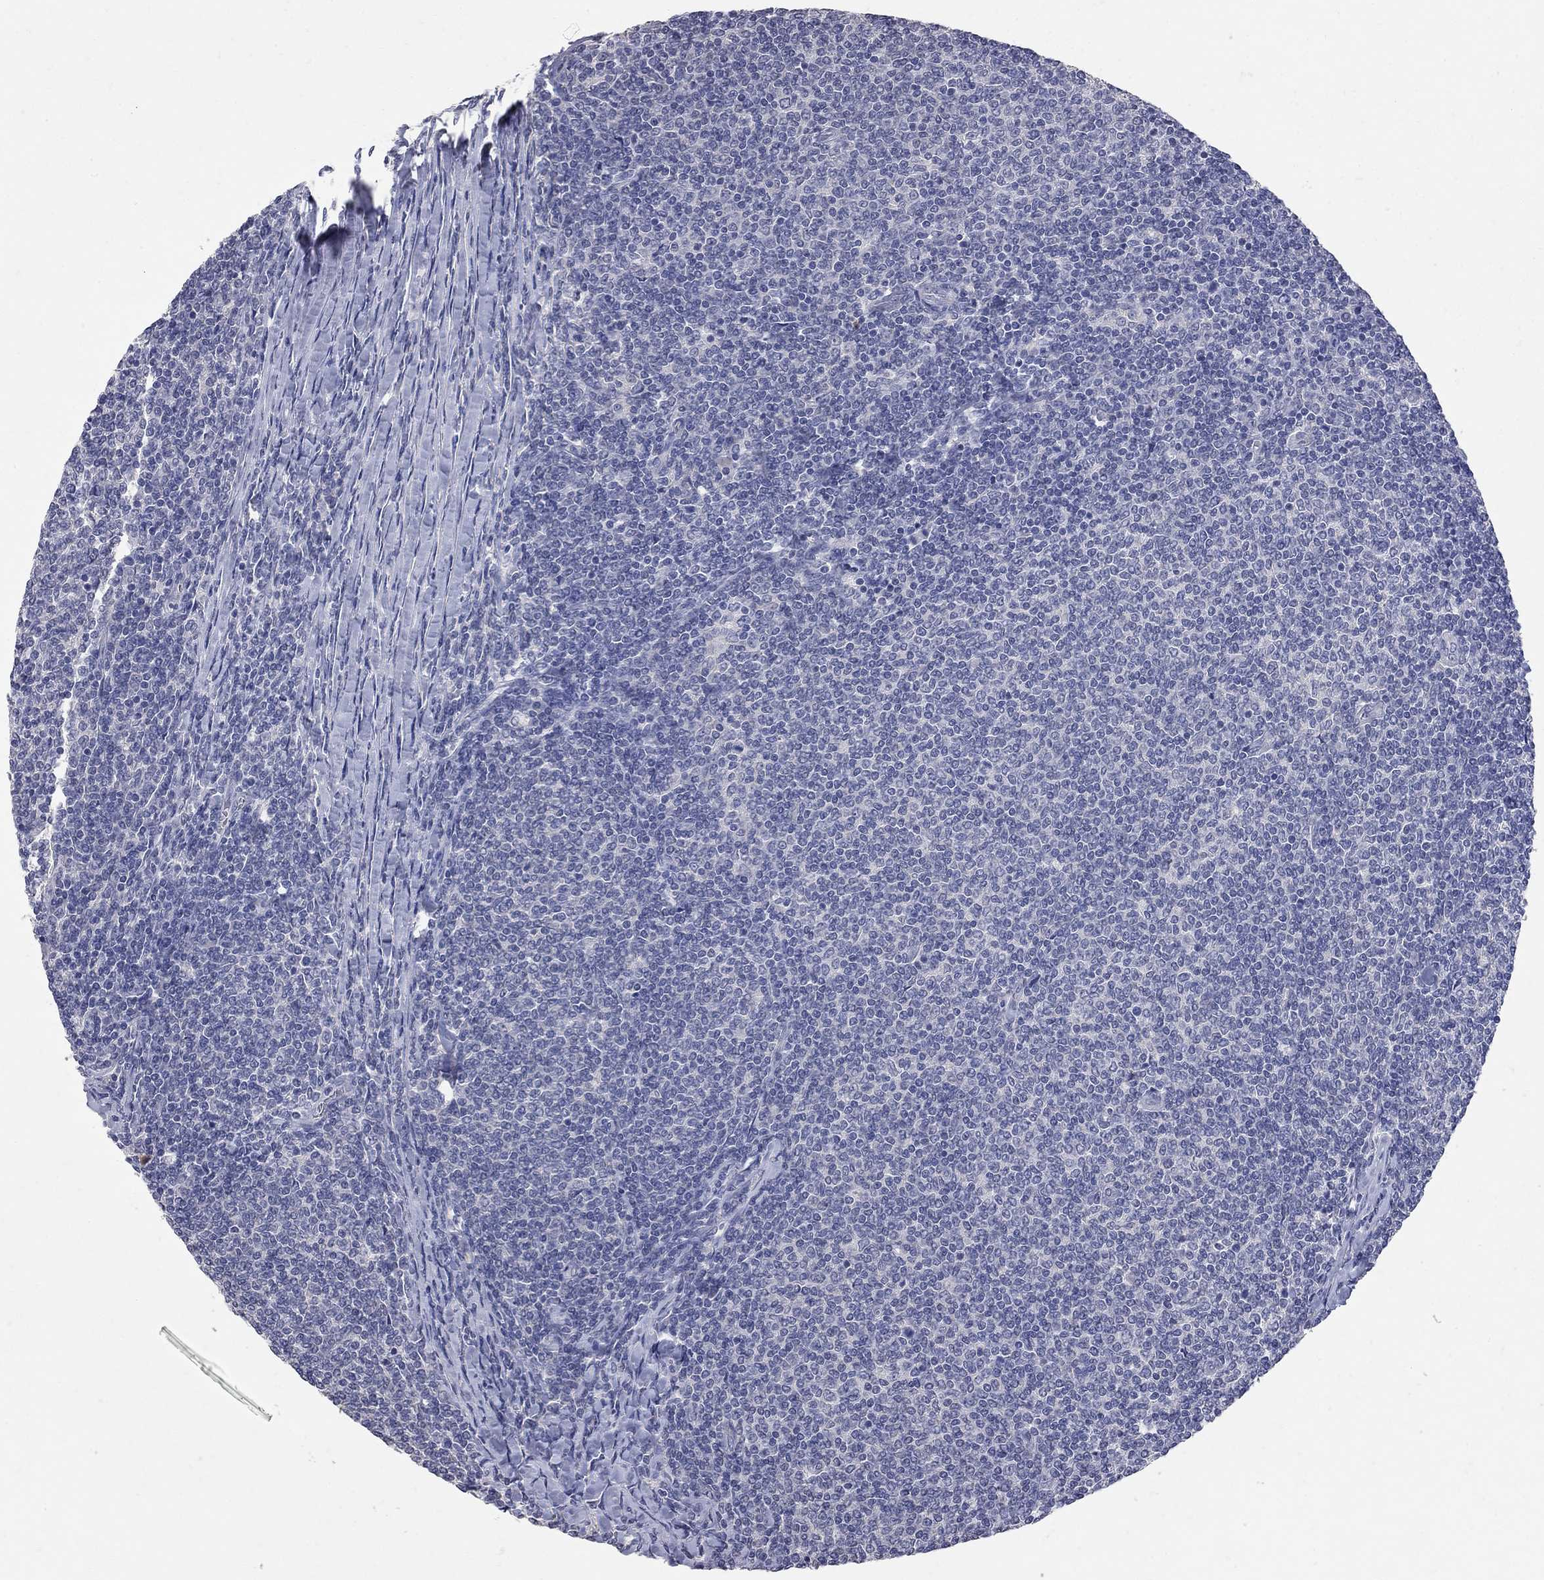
{"staining": {"intensity": "negative", "quantity": "none", "location": "none"}, "tissue": "lymphoma", "cell_type": "Tumor cells", "image_type": "cancer", "snomed": [{"axis": "morphology", "description": "Malignant lymphoma, non-Hodgkin's type, Low grade"}, {"axis": "topography", "description": "Lymph node"}], "caption": "Low-grade malignant lymphoma, non-Hodgkin's type was stained to show a protein in brown. There is no significant staining in tumor cells.", "gene": "NOS2", "patient": {"sex": "male", "age": 52}}